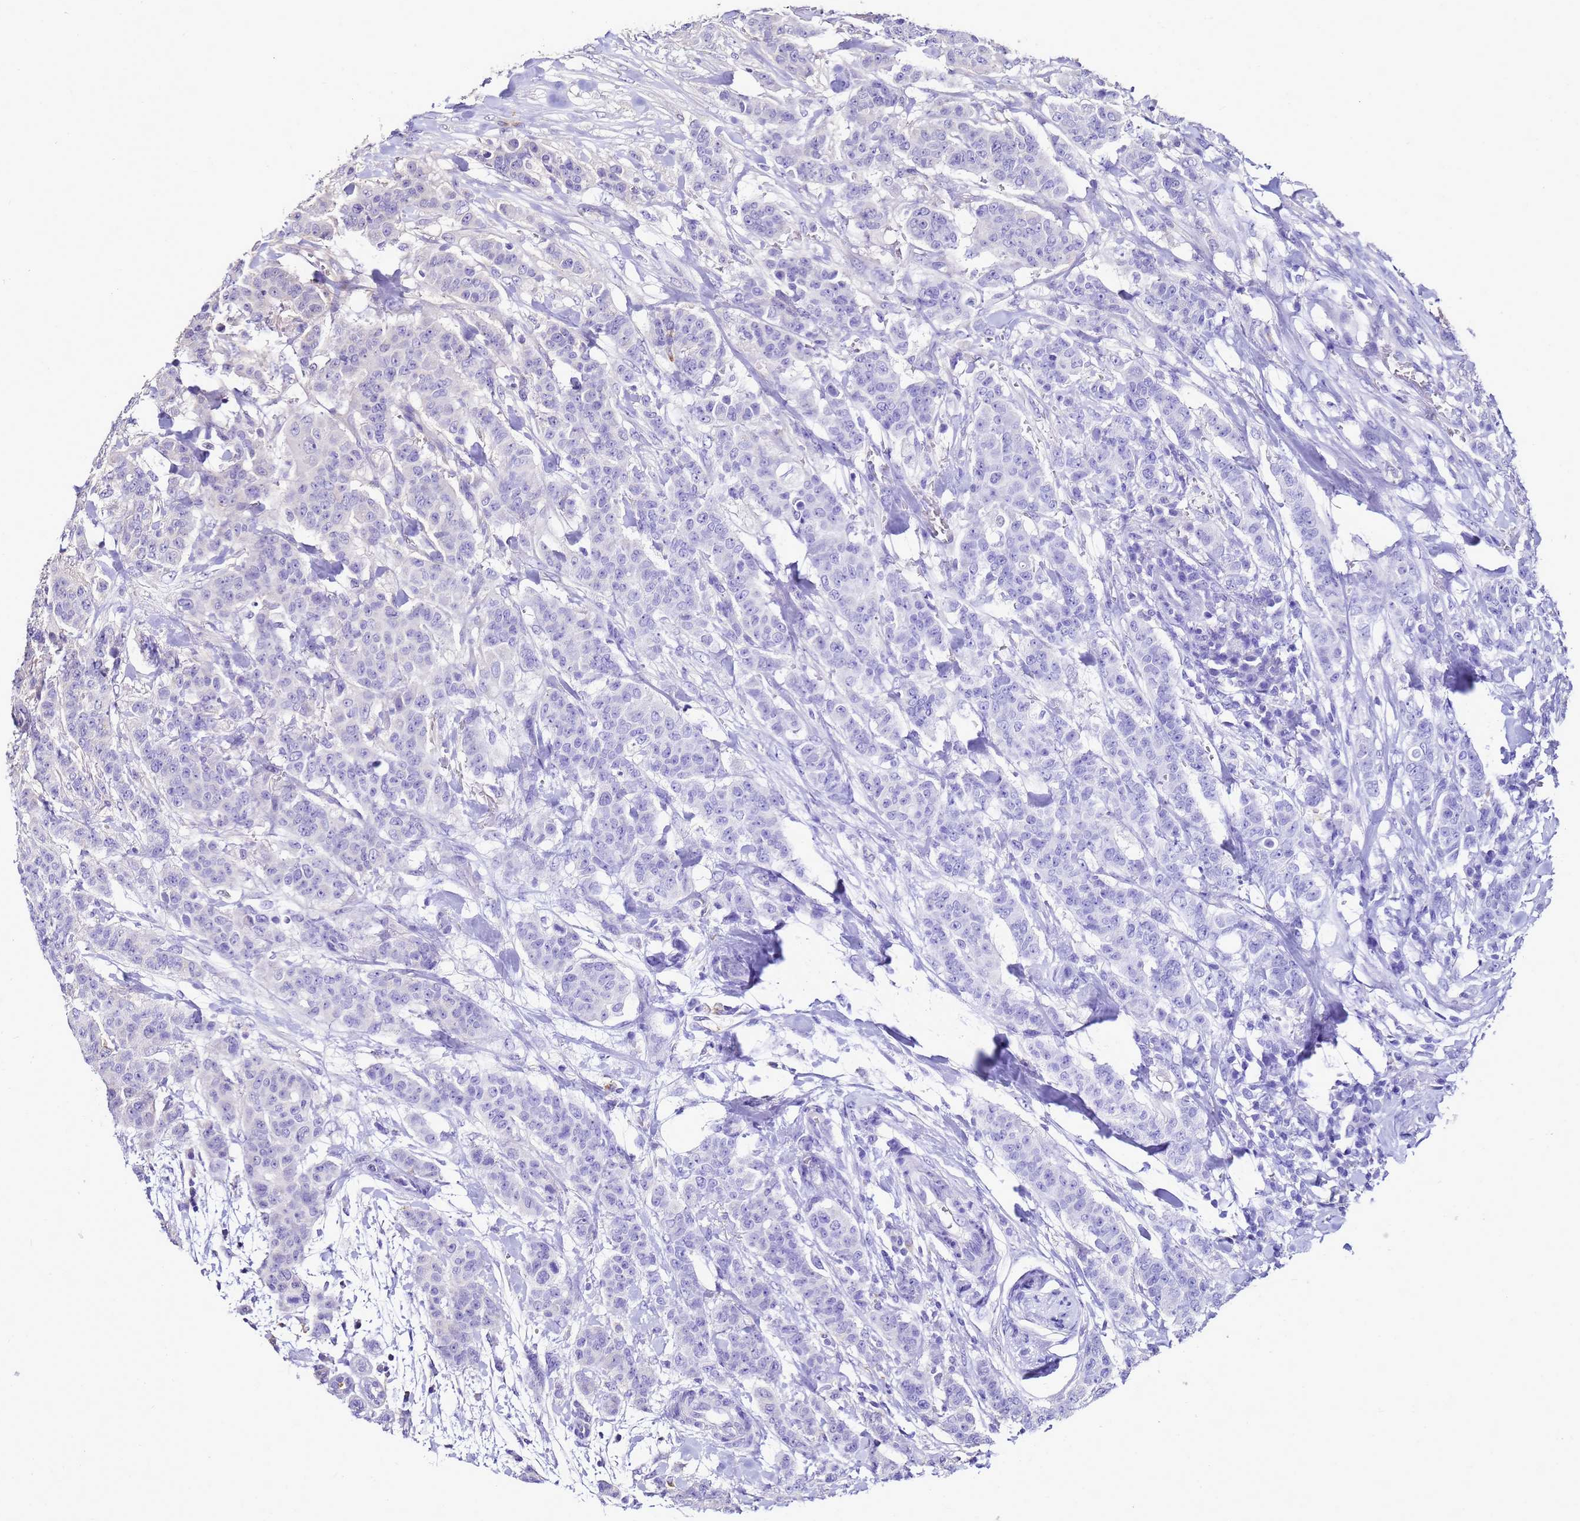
{"staining": {"intensity": "weak", "quantity": "25%-75%", "location": "cytoplasmic/membranous"}, "tissue": "breast cancer", "cell_type": "Tumor cells", "image_type": "cancer", "snomed": [{"axis": "morphology", "description": "Duct carcinoma"}, {"axis": "topography", "description": "Breast"}], "caption": "High-magnification brightfield microscopy of breast invasive ductal carcinoma stained with DAB (brown) and counterstained with hematoxylin (blue). tumor cells exhibit weak cytoplasmic/membranous staining is appreciated in about25%-75% of cells. The staining was performed using DAB (3,3'-diaminobenzidine) to visualize the protein expression in brown, while the nuclei were stained in blue with hematoxylin (Magnification: 20x).", "gene": "TRABD", "patient": {"sex": "female", "age": 40}}